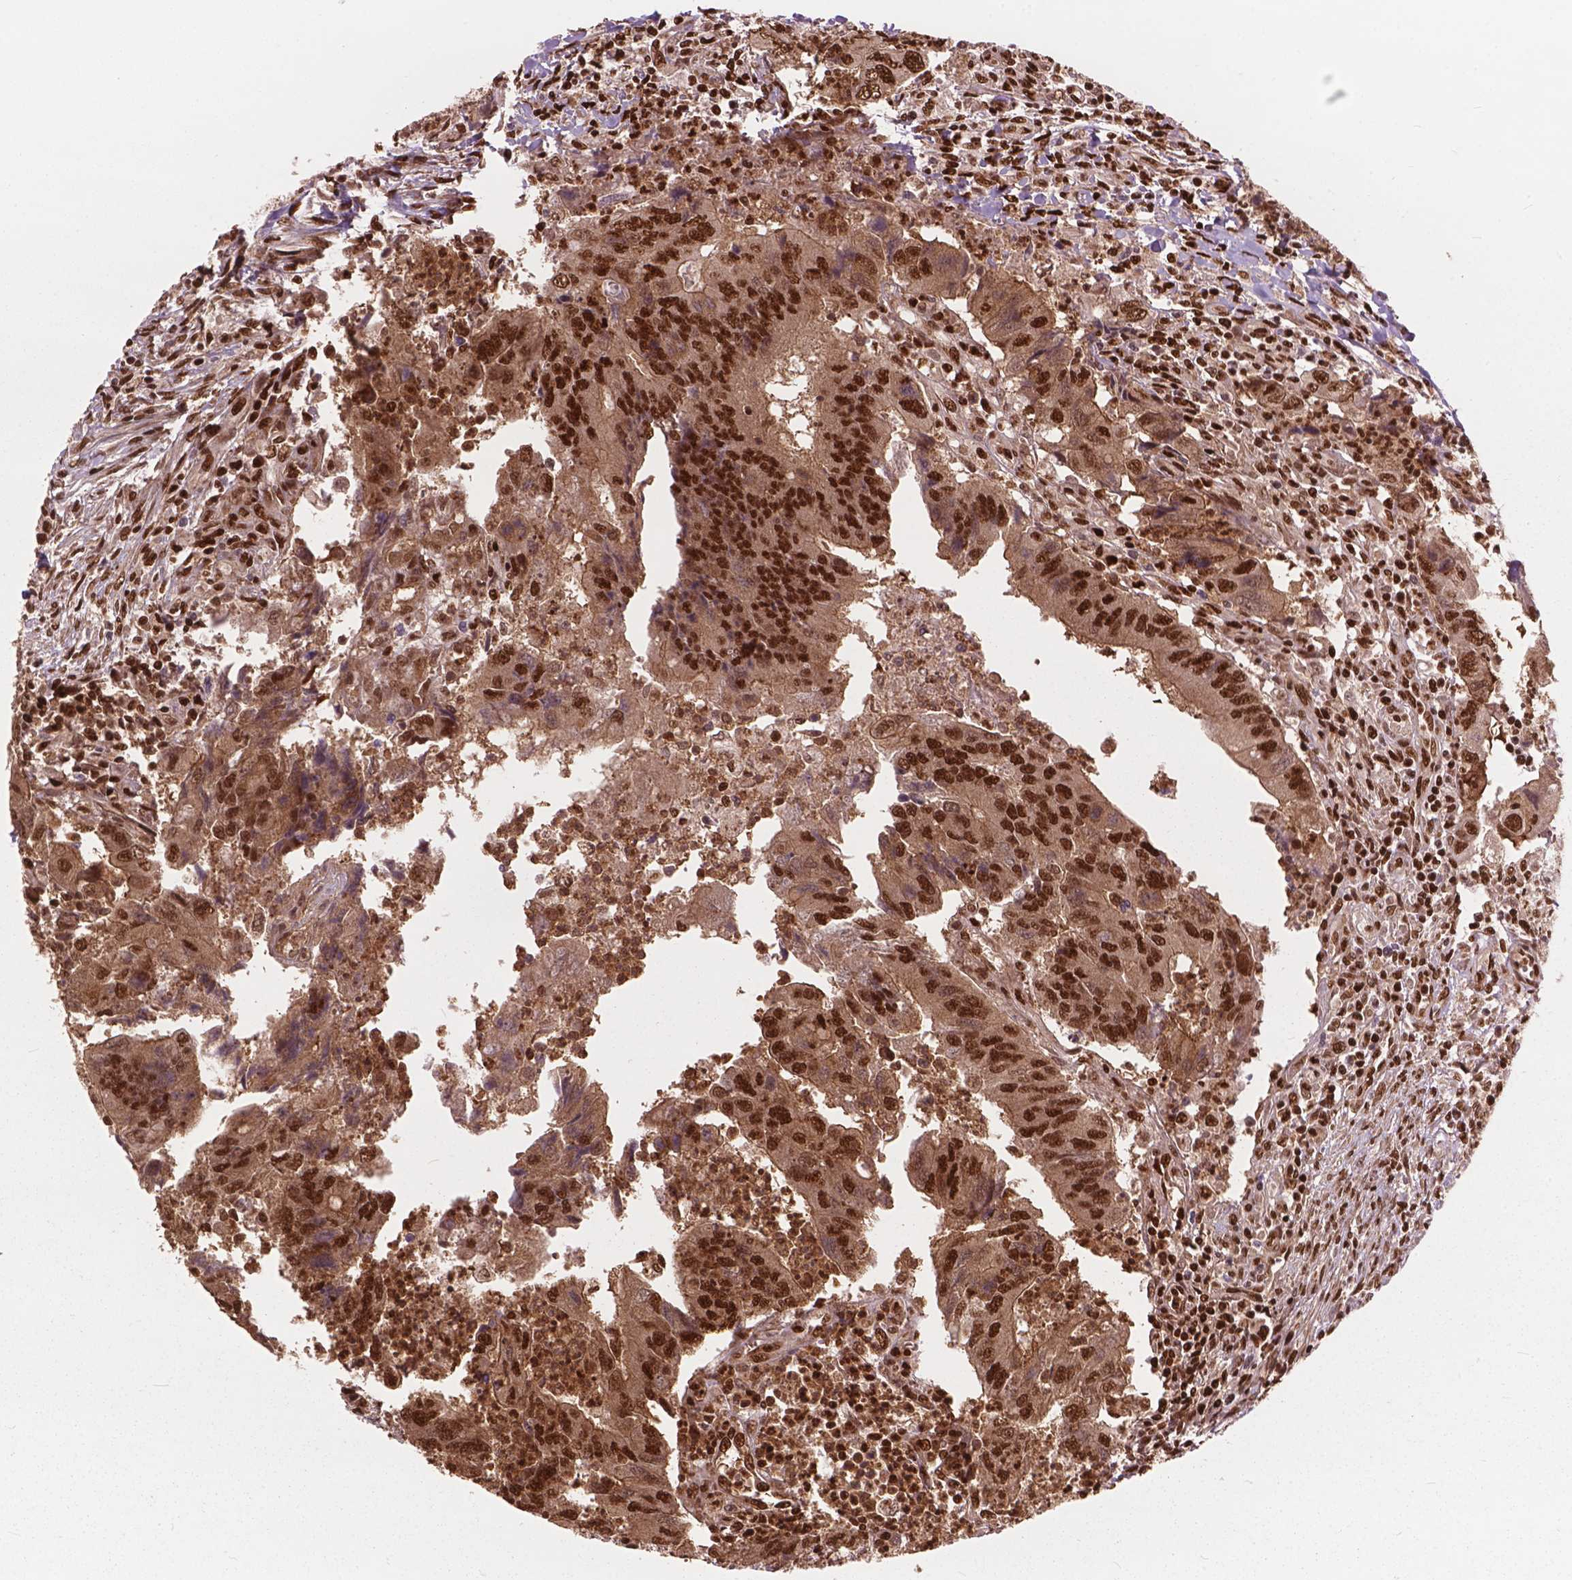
{"staining": {"intensity": "moderate", "quantity": ">75%", "location": "nuclear"}, "tissue": "colorectal cancer", "cell_type": "Tumor cells", "image_type": "cancer", "snomed": [{"axis": "morphology", "description": "Adenocarcinoma, NOS"}, {"axis": "topography", "description": "Colon"}], "caption": "Adenocarcinoma (colorectal) stained for a protein reveals moderate nuclear positivity in tumor cells.", "gene": "ANP32B", "patient": {"sex": "female", "age": 67}}